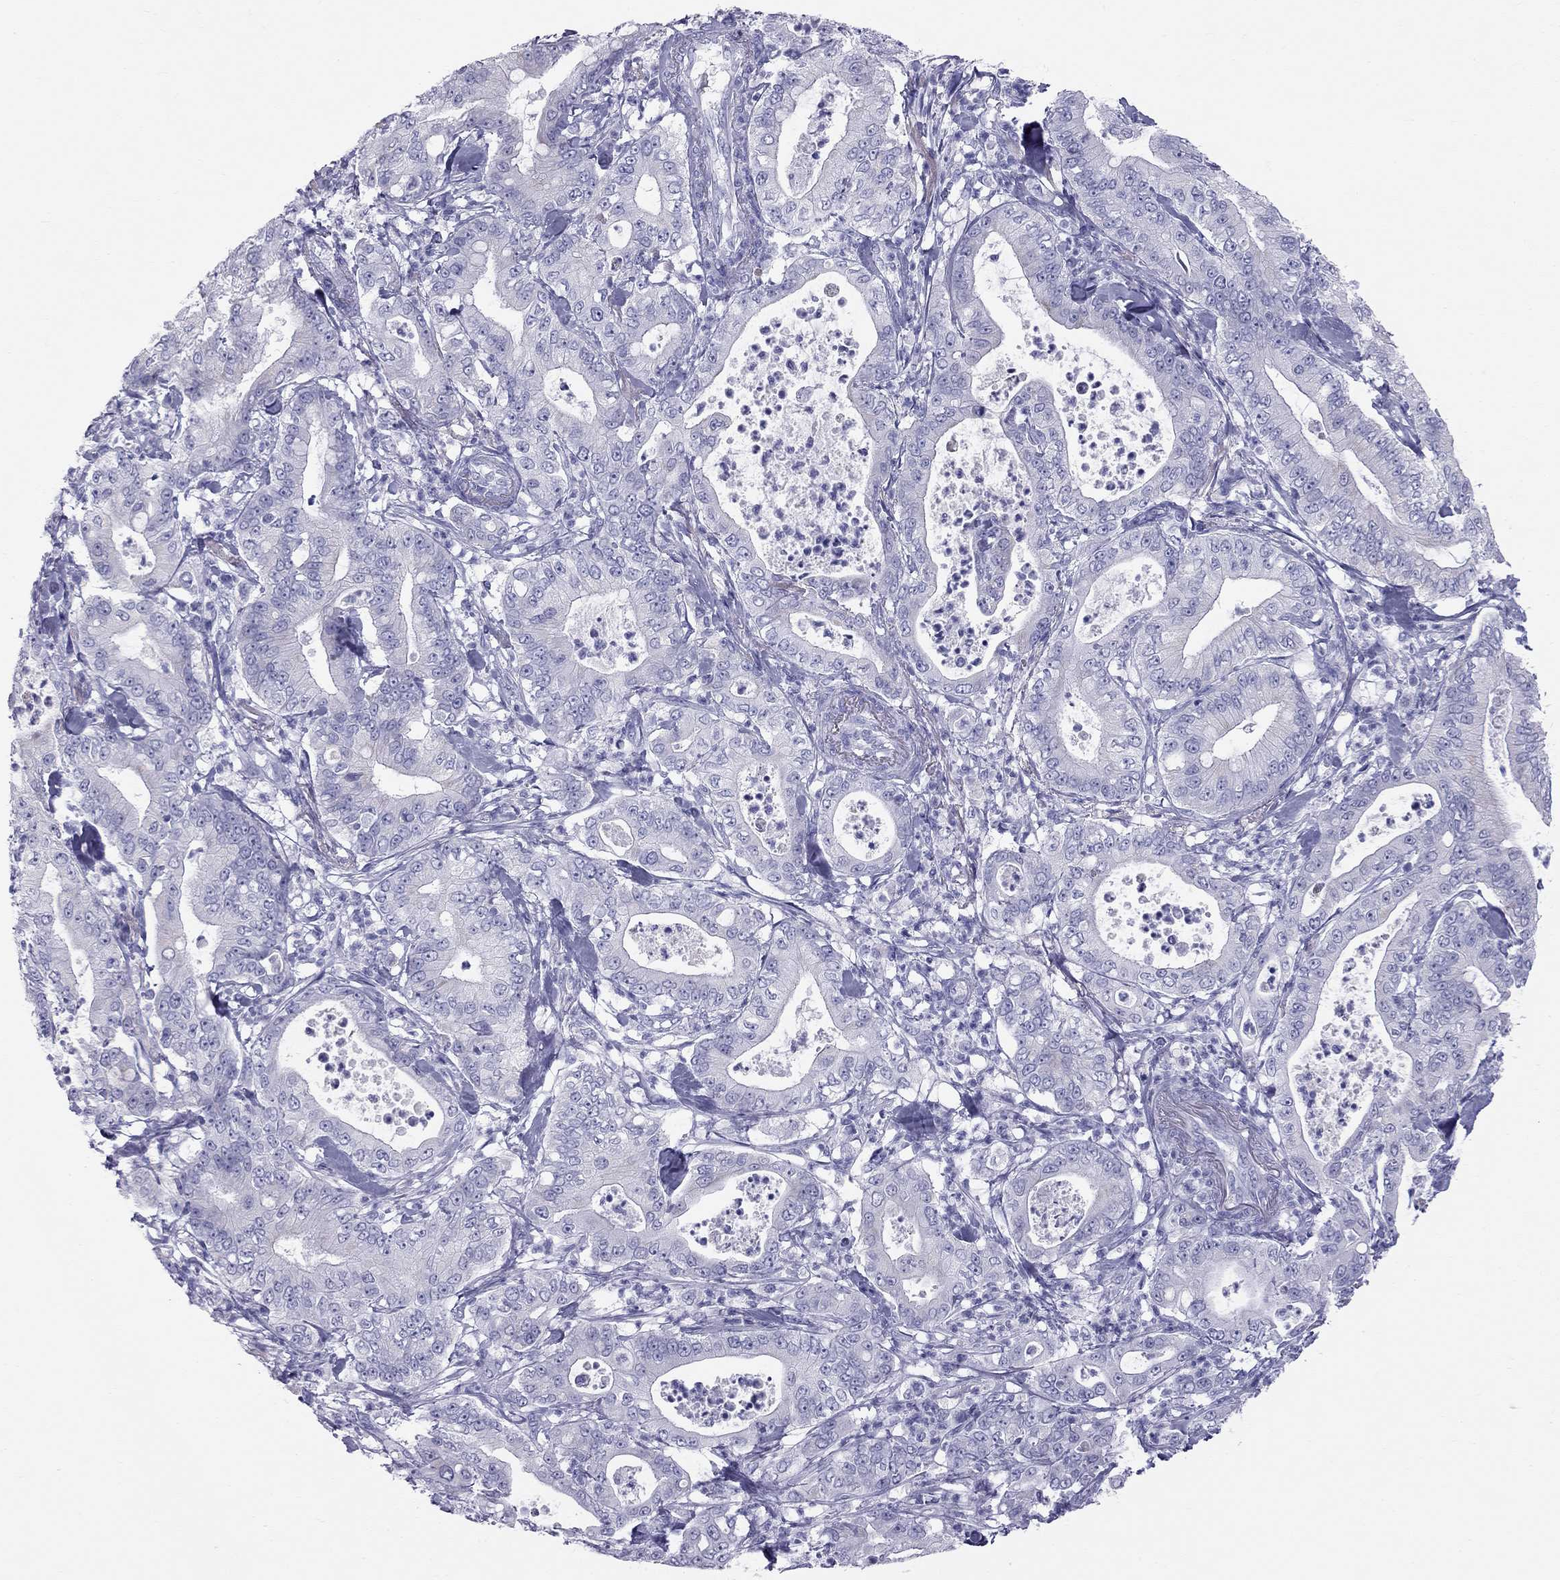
{"staining": {"intensity": "negative", "quantity": "none", "location": "none"}, "tissue": "pancreatic cancer", "cell_type": "Tumor cells", "image_type": "cancer", "snomed": [{"axis": "morphology", "description": "Adenocarcinoma, NOS"}, {"axis": "topography", "description": "Pancreas"}], "caption": "A micrograph of pancreatic cancer stained for a protein shows no brown staining in tumor cells. (DAB IHC with hematoxylin counter stain).", "gene": "TRPM3", "patient": {"sex": "male", "age": 71}}